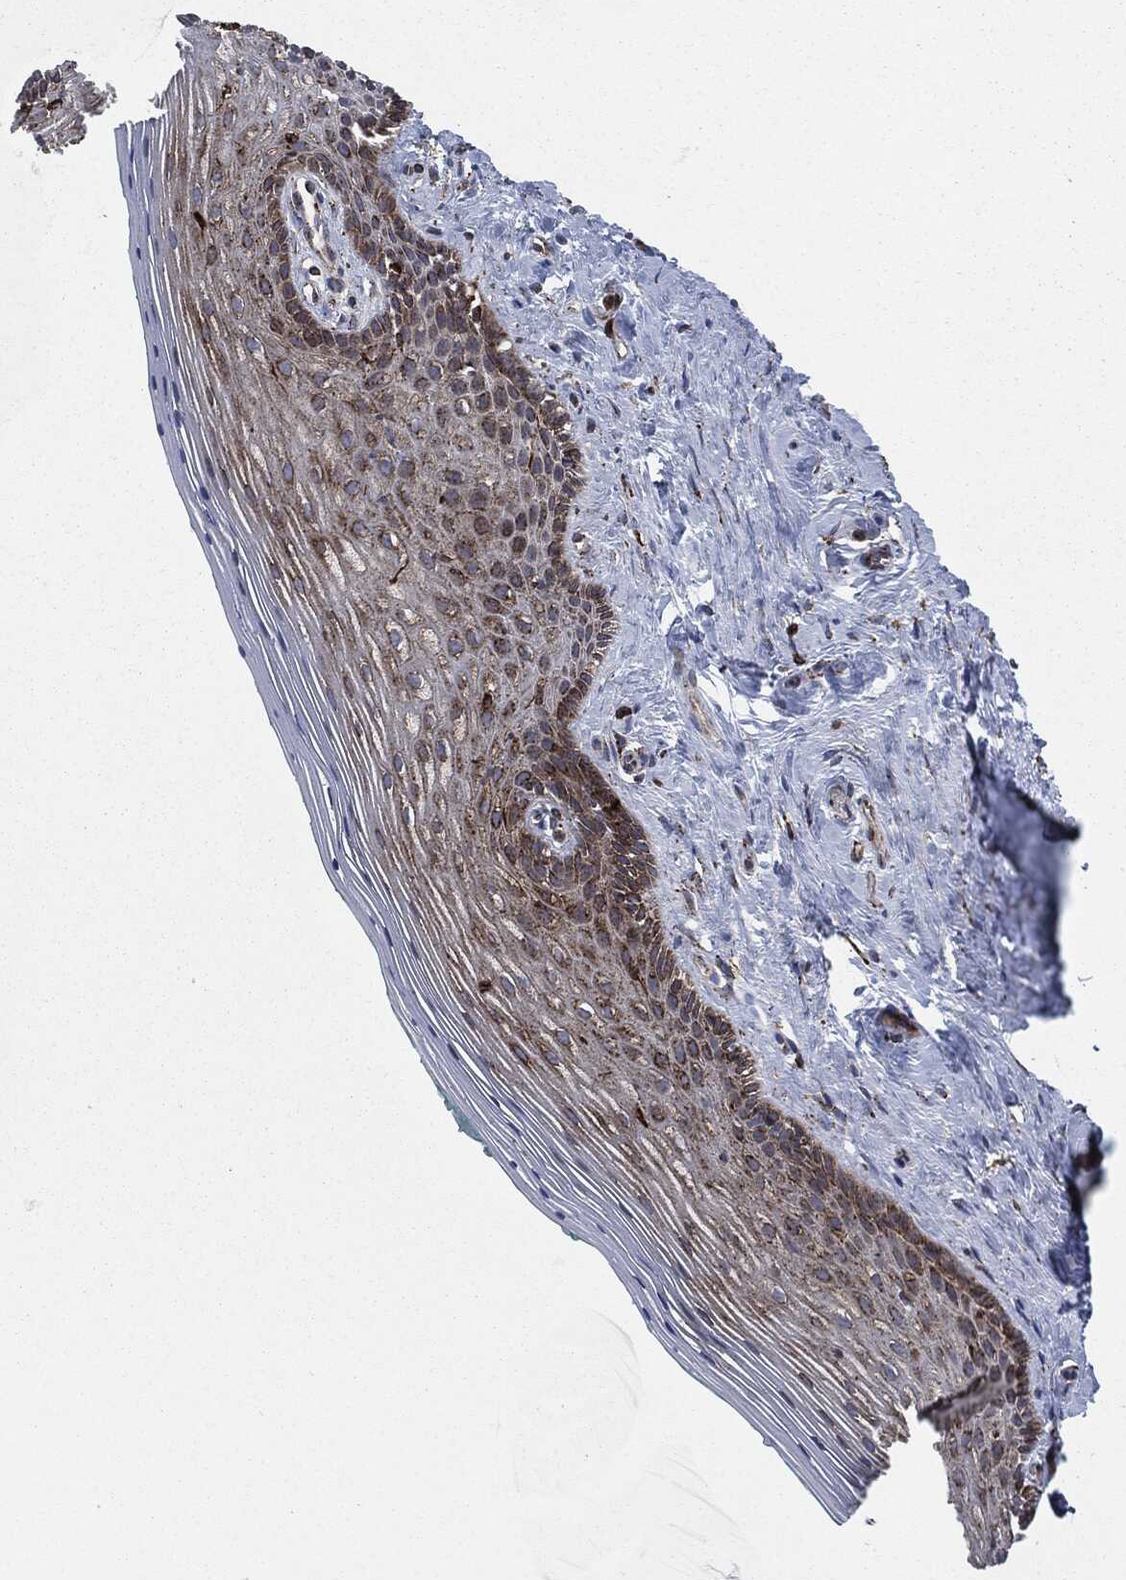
{"staining": {"intensity": "strong", "quantity": ">75%", "location": "cytoplasmic/membranous"}, "tissue": "vagina", "cell_type": "Squamous epithelial cells", "image_type": "normal", "snomed": [{"axis": "morphology", "description": "Normal tissue, NOS"}, {"axis": "topography", "description": "Vagina"}], "caption": "Human vagina stained for a protein (brown) shows strong cytoplasmic/membranous positive staining in about >75% of squamous epithelial cells.", "gene": "CALR", "patient": {"sex": "female", "age": 45}}